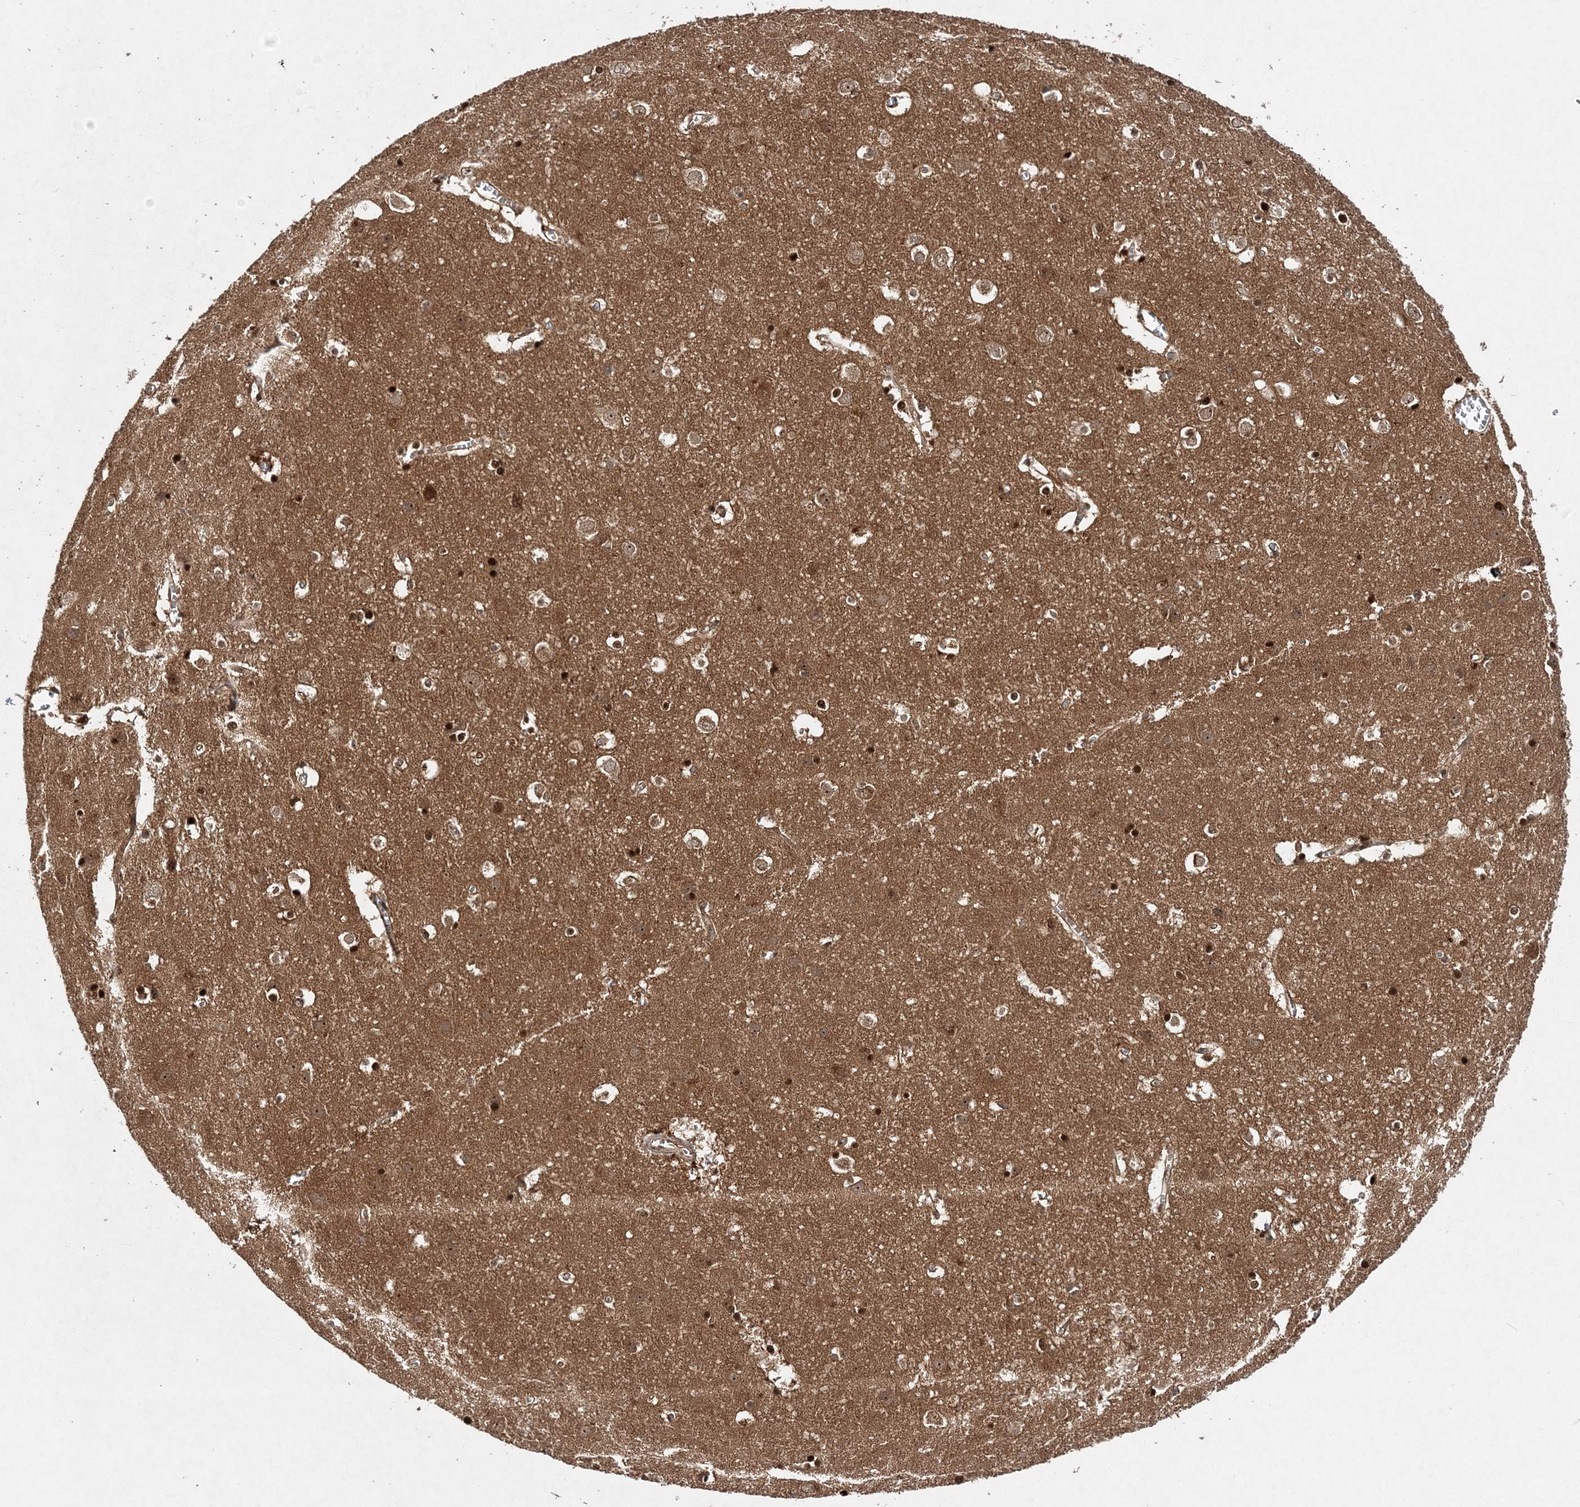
{"staining": {"intensity": "moderate", "quantity": ">75%", "location": "cytoplasmic/membranous,nuclear"}, "tissue": "cerebral cortex", "cell_type": "Endothelial cells", "image_type": "normal", "snomed": [{"axis": "morphology", "description": "Normal tissue, NOS"}, {"axis": "topography", "description": "Cerebral cortex"}], "caption": "Approximately >75% of endothelial cells in benign cerebral cortex display moderate cytoplasmic/membranous,nuclear protein expression as visualized by brown immunohistochemical staining.", "gene": "NIF3L1", "patient": {"sex": "male", "age": 54}}